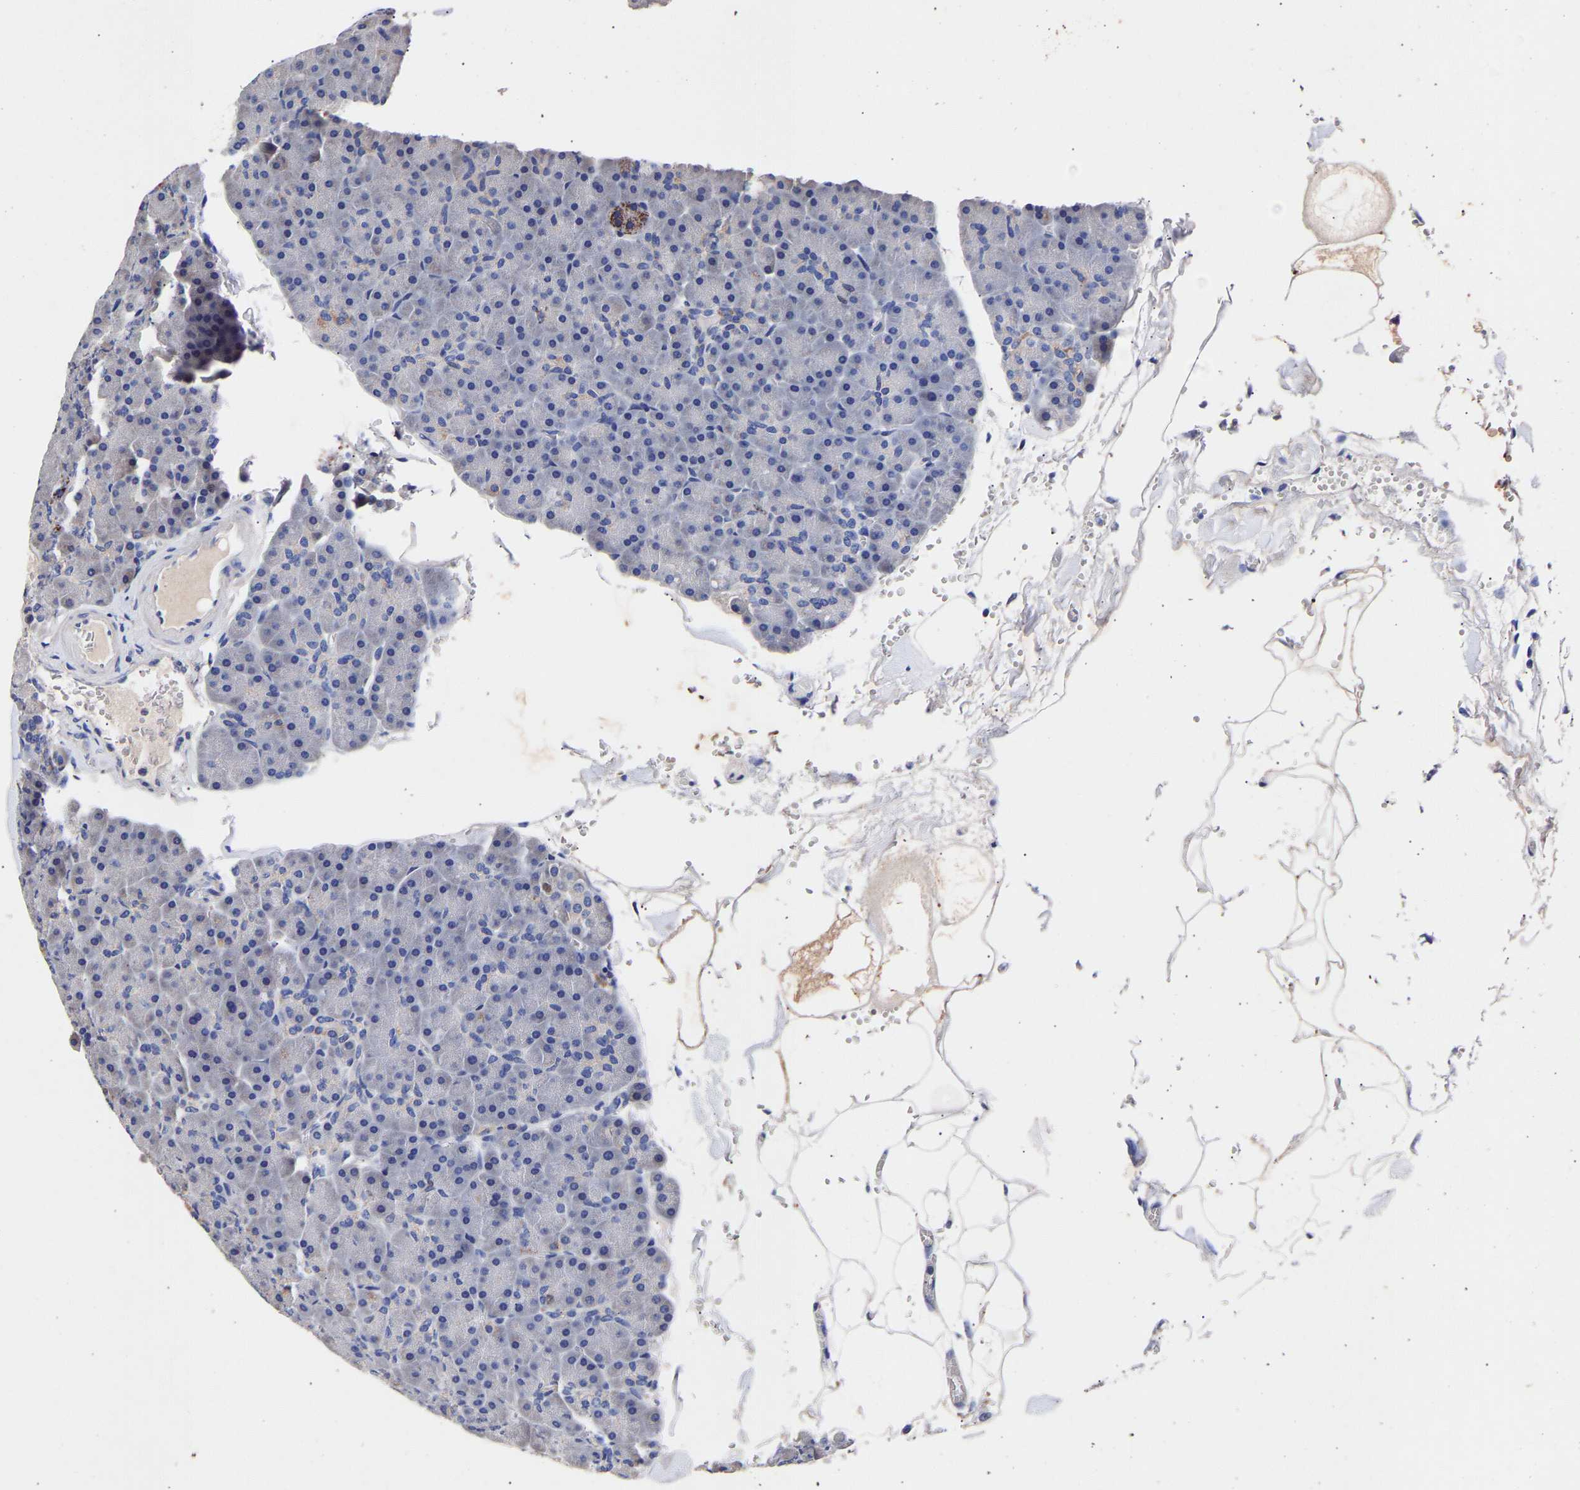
{"staining": {"intensity": "moderate", "quantity": "<25%", "location": "cytoplasmic/membranous"}, "tissue": "pancreas", "cell_type": "Exocrine glandular cells", "image_type": "normal", "snomed": [{"axis": "morphology", "description": "Normal tissue, NOS"}, {"axis": "topography", "description": "Pancreas"}], "caption": "Immunohistochemistry image of benign pancreas stained for a protein (brown), which reveals low levels of moderate cytoplasmic/membranous positivity in about <25% of exocrine glandular cells.", "gene": "SEM1", "patient": {"sex": "male", "age": 35}}